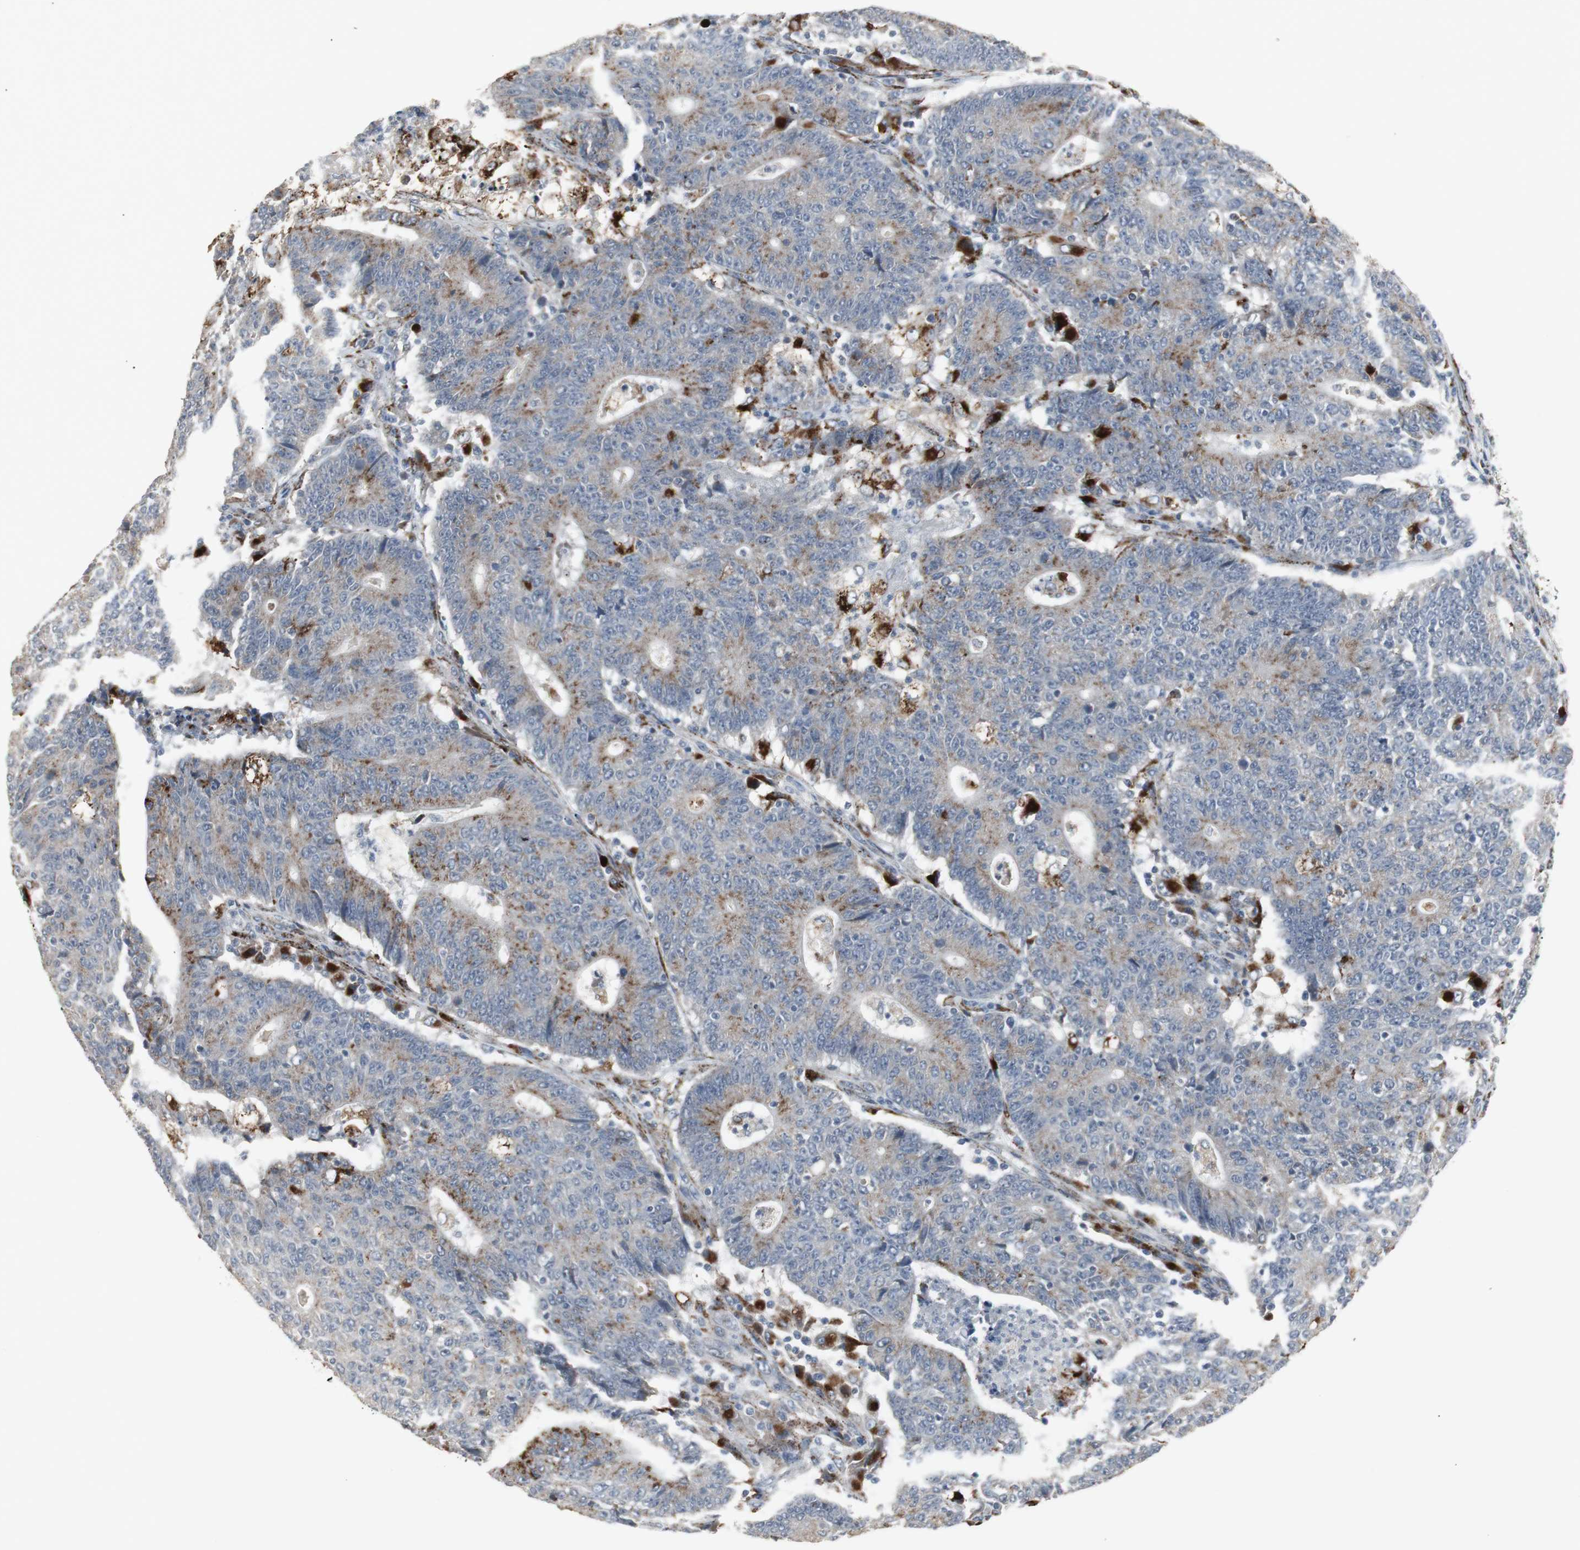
{"staining": {"intensity": "strong", "quantity": "25%-75%", "location": "cytoplasmic/membranous"}, "tissue": "colorectal cancer", "cell_type": "Tumor cells", "image_type": "cancer", "snomed": [{"axis": "morphology", "description": "Normal tissue, NOS"}, {"axis": "morphology", "description": "Adenocarcinoma, NOS"}, {"axis": "topography", "description": "Colon"}], "caption": "Immunohistochemistry (DAB) staining of colorectal adenocarcinoma shows strong cytoplasmic/membranous protein positivity in approximately 25%-75% of tumor cells. Ihc stains the protein of interest in brown and the nuclei are stained blue.", "gene": "GBA1", "patient": {"sex": "female", "age": 75}}